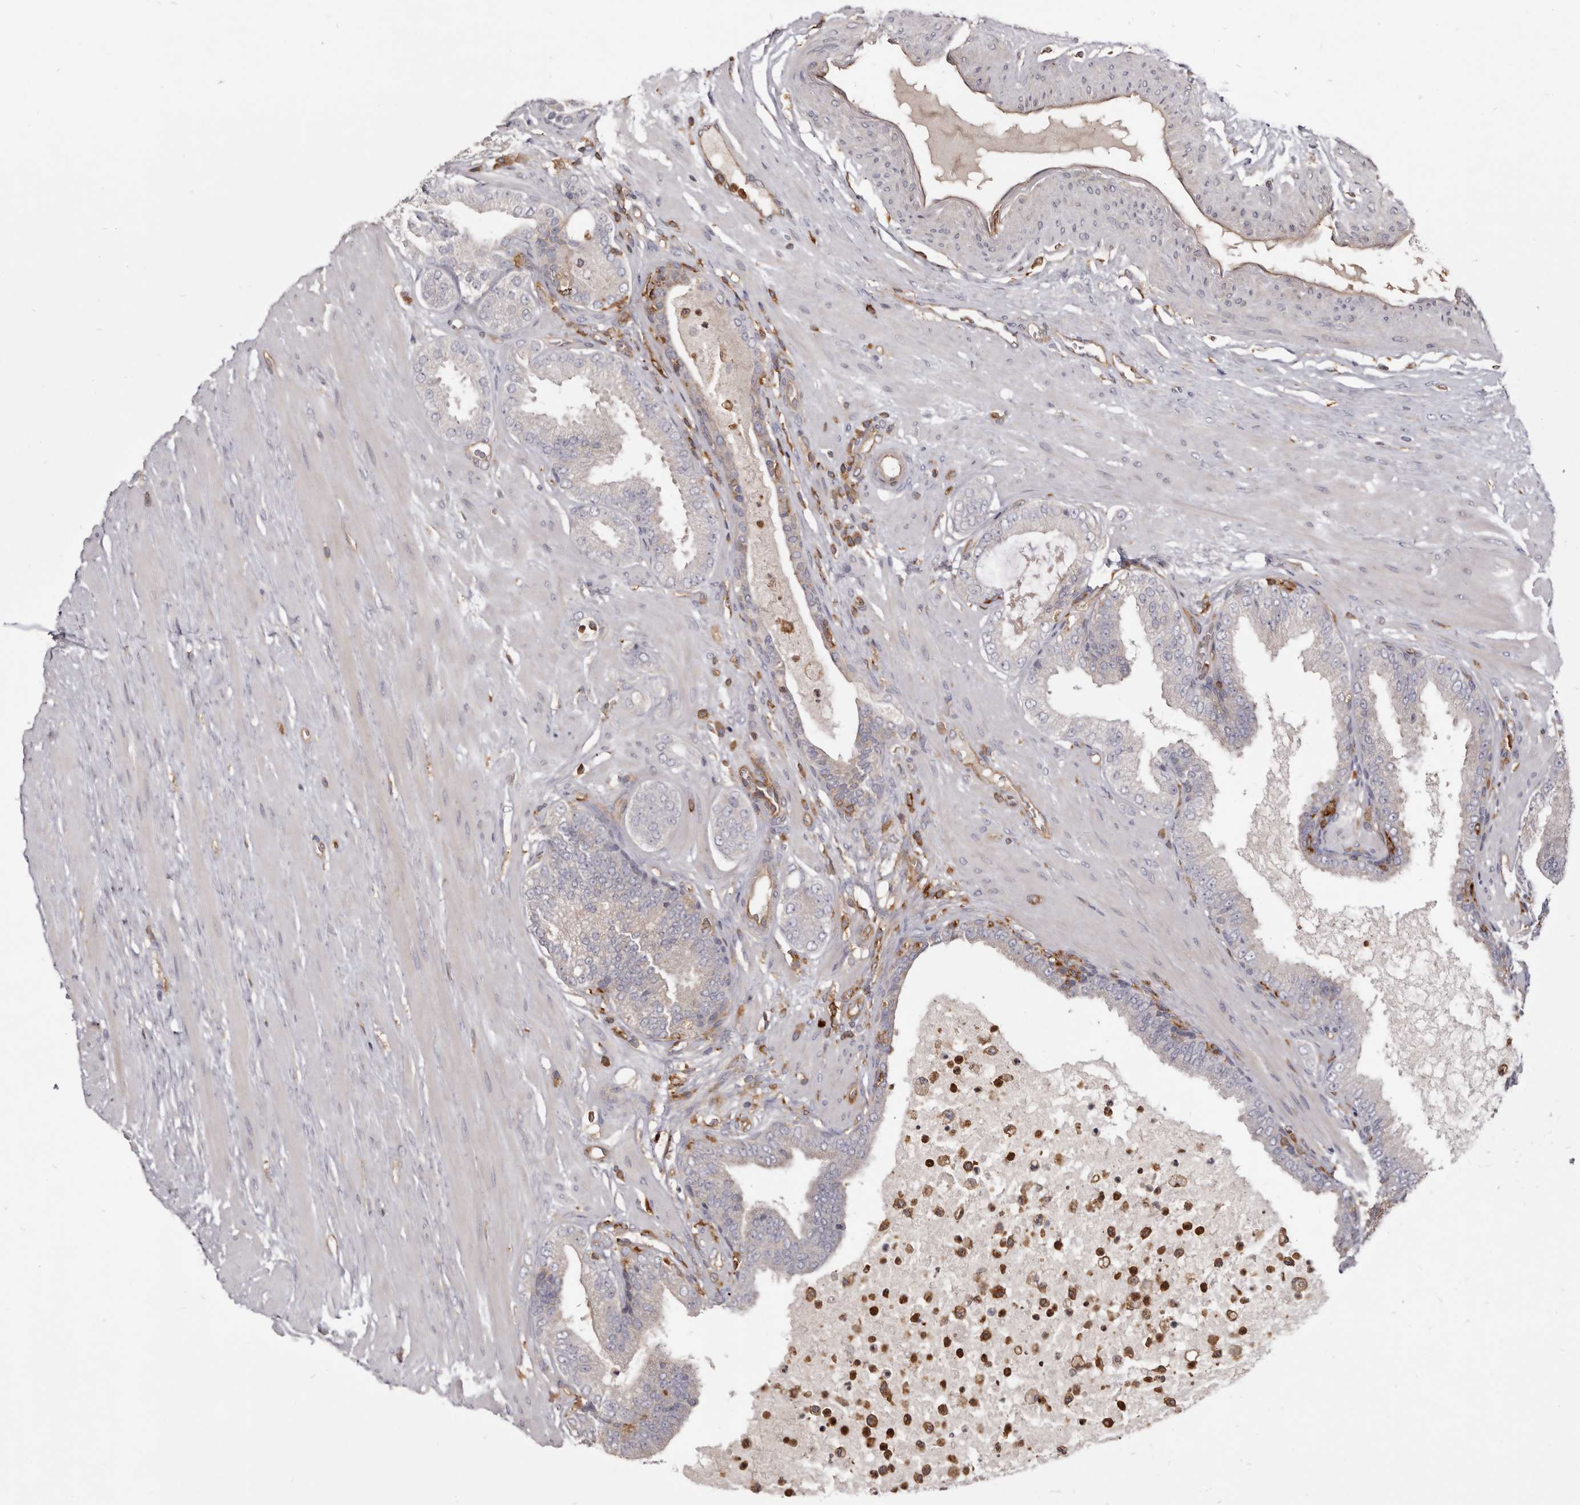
{"staining": {"intensity": "negative", "quantity": "none", "location": "none"}, "tissue": "prostate cancer", "cell_type": "Tumor cells", "image_type": "cancer", "snomed": [{"axis": "morphology", "description": "Adenocarcinoma, Low grade"}, {"axis": "topography", "description": "Prostate"}], "caption": "Prostate cancer stained for a protein using IHC reveals no staining tumor cells.", "gene": "CBL", "patient": {"sex": "male", "age": 63}}